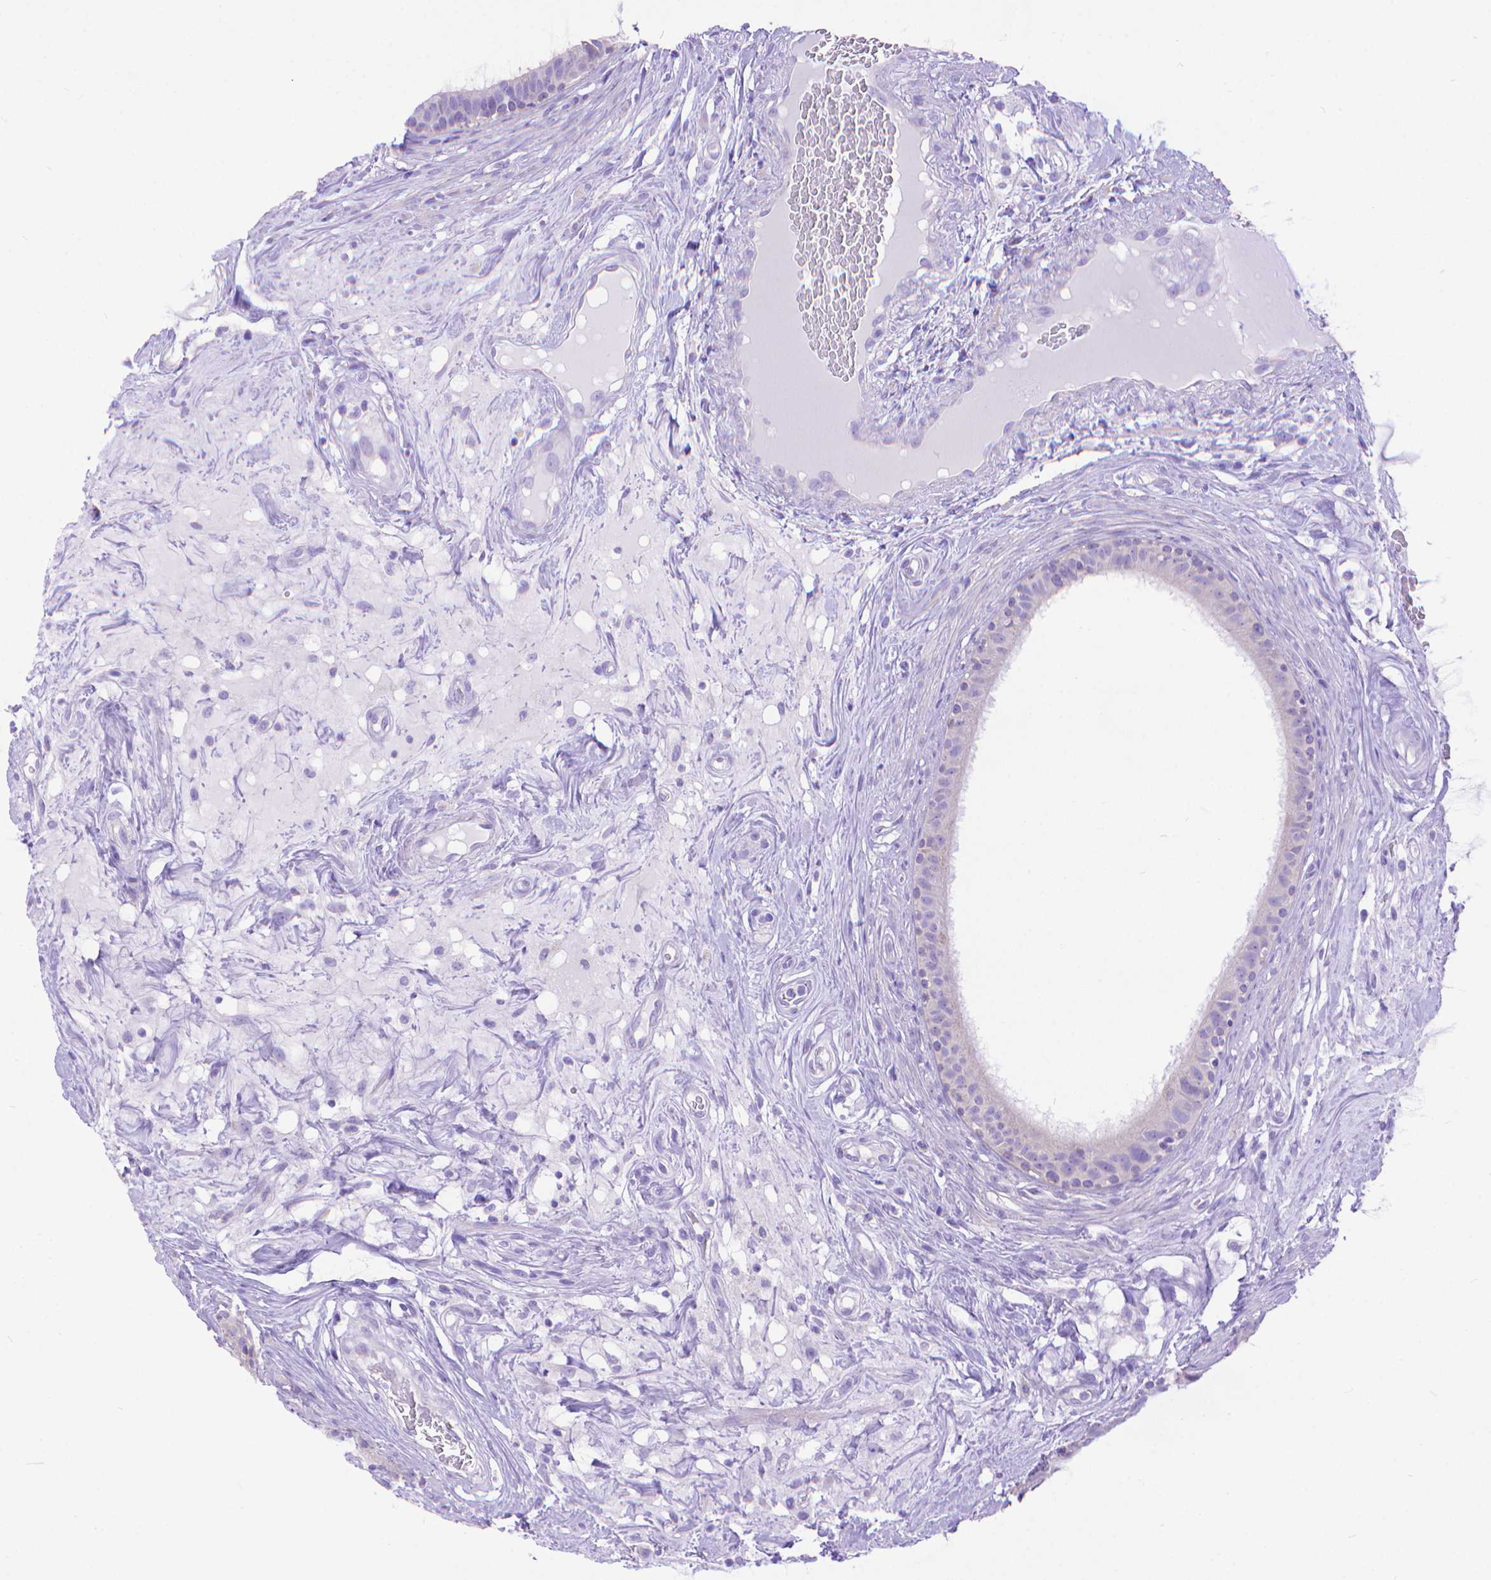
{"staining": {"intensity": "negative", "quantity": "none", "location": "none"}, "tissue": "epididymis", "cell_type": "Glandular cells", "image_type": "normal", "snomed": [{"axis": "morphology", "description": "Normal tissue, NOS"}, {"axis": "topography", "description": "Epididymis"}], "caption": "Immunohistochemistry (IHC) image of normal epididymis stained for a protein (brown), which exhibits no expression in glandular cells.", "gene": "DHRS2", "patient": {"sex": "male", "age": 59}}